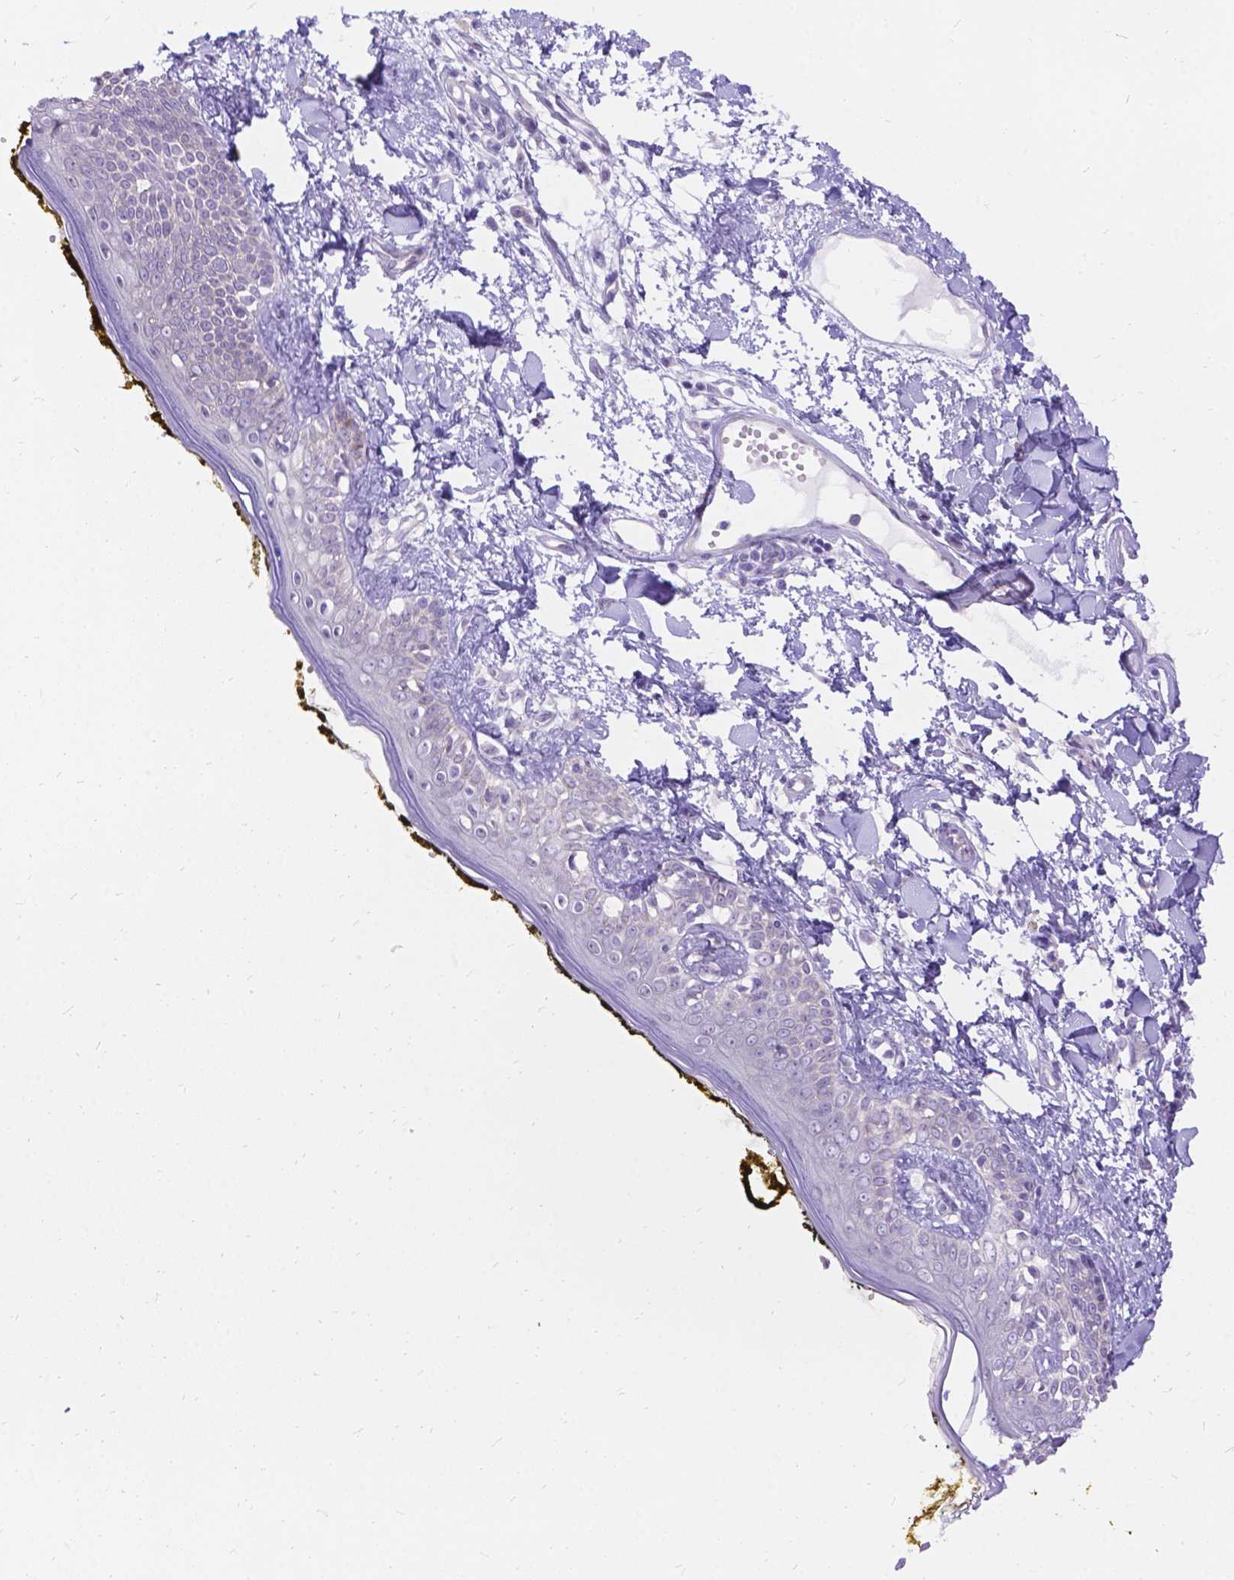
{"staining": {"intensity": "negative", "quantity": "none", "location": "none"}, "tissue": "skin", "cell_type": "Fibroblasts", "image_type": "normal", "snomed": [{"axis": "morphology", "description": "Normal tissue, NOS"}, {"axis": "topography", "description": "Skin"}], "caption": "IHC image of benign skin stained for a protein (brown), which exhibits no expression in fibroblasts. (Brightfield microscopy of DAB immunohistochemistry (IHC) at high magnification).", "gene": "PALS1", "patient": {"sex": "male", "age": 76}}